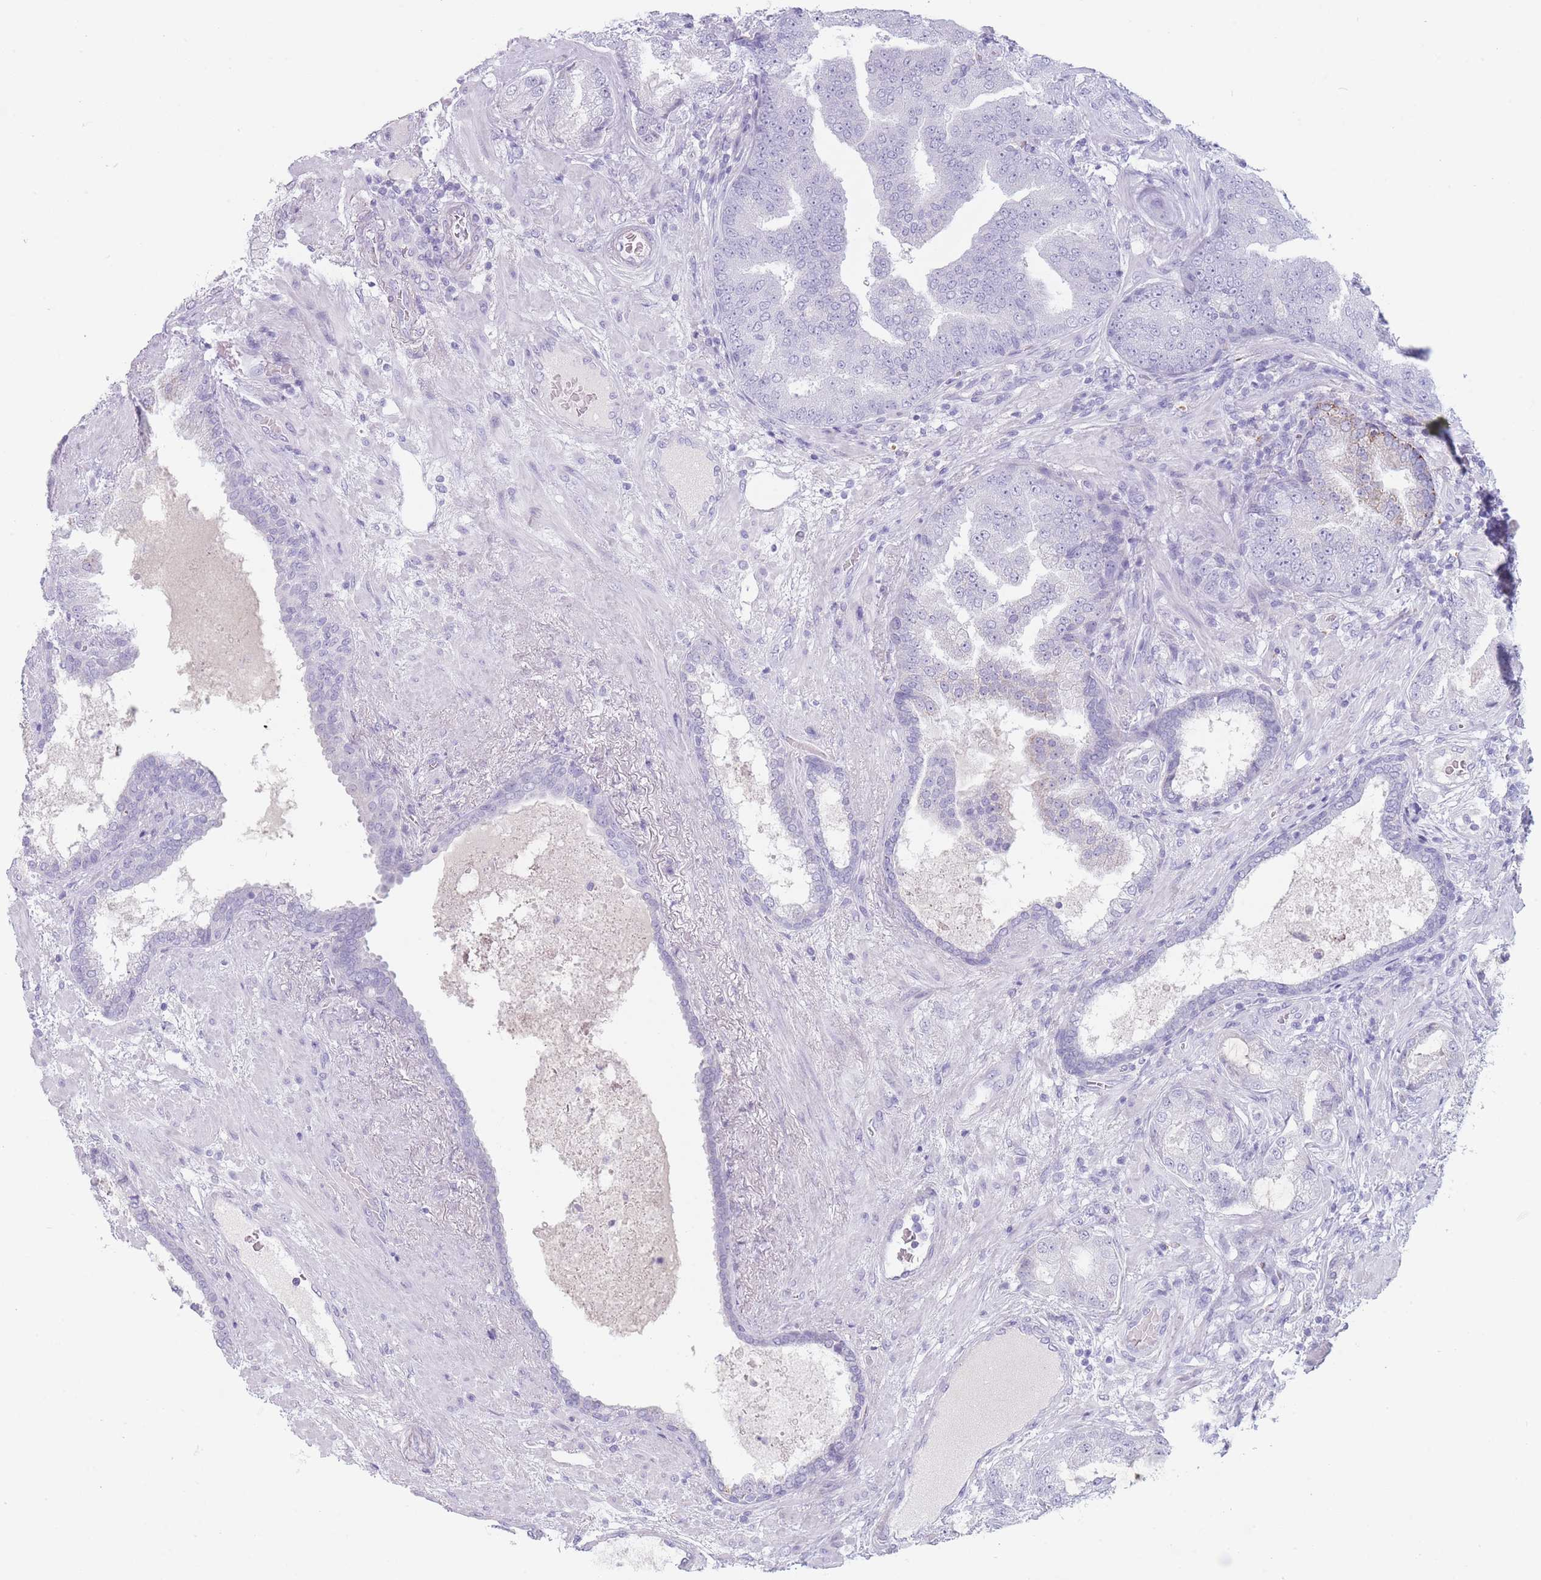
{"staining": {"intensity": "negative", "quantity": "none", "location": "none"}, "tissue": "prostate cancer", "cell_type": "Tumor cells", "image_type": "cancer", "snomed": [{"axis": "morphology", "description": "Adenocarcinoma, High grade"}, {"axis": "topography", "description": "Prostate"}], "caption": "This histopathology image is of prostate cancer (adenocarcinoma (high-grade)) stained with IHC to label a protein in brown with the nuclei are counter-stained blue. There is no expression in tumor cells.", "gene": "GPR12", "patient": {"sex": "male", "age": 68}}